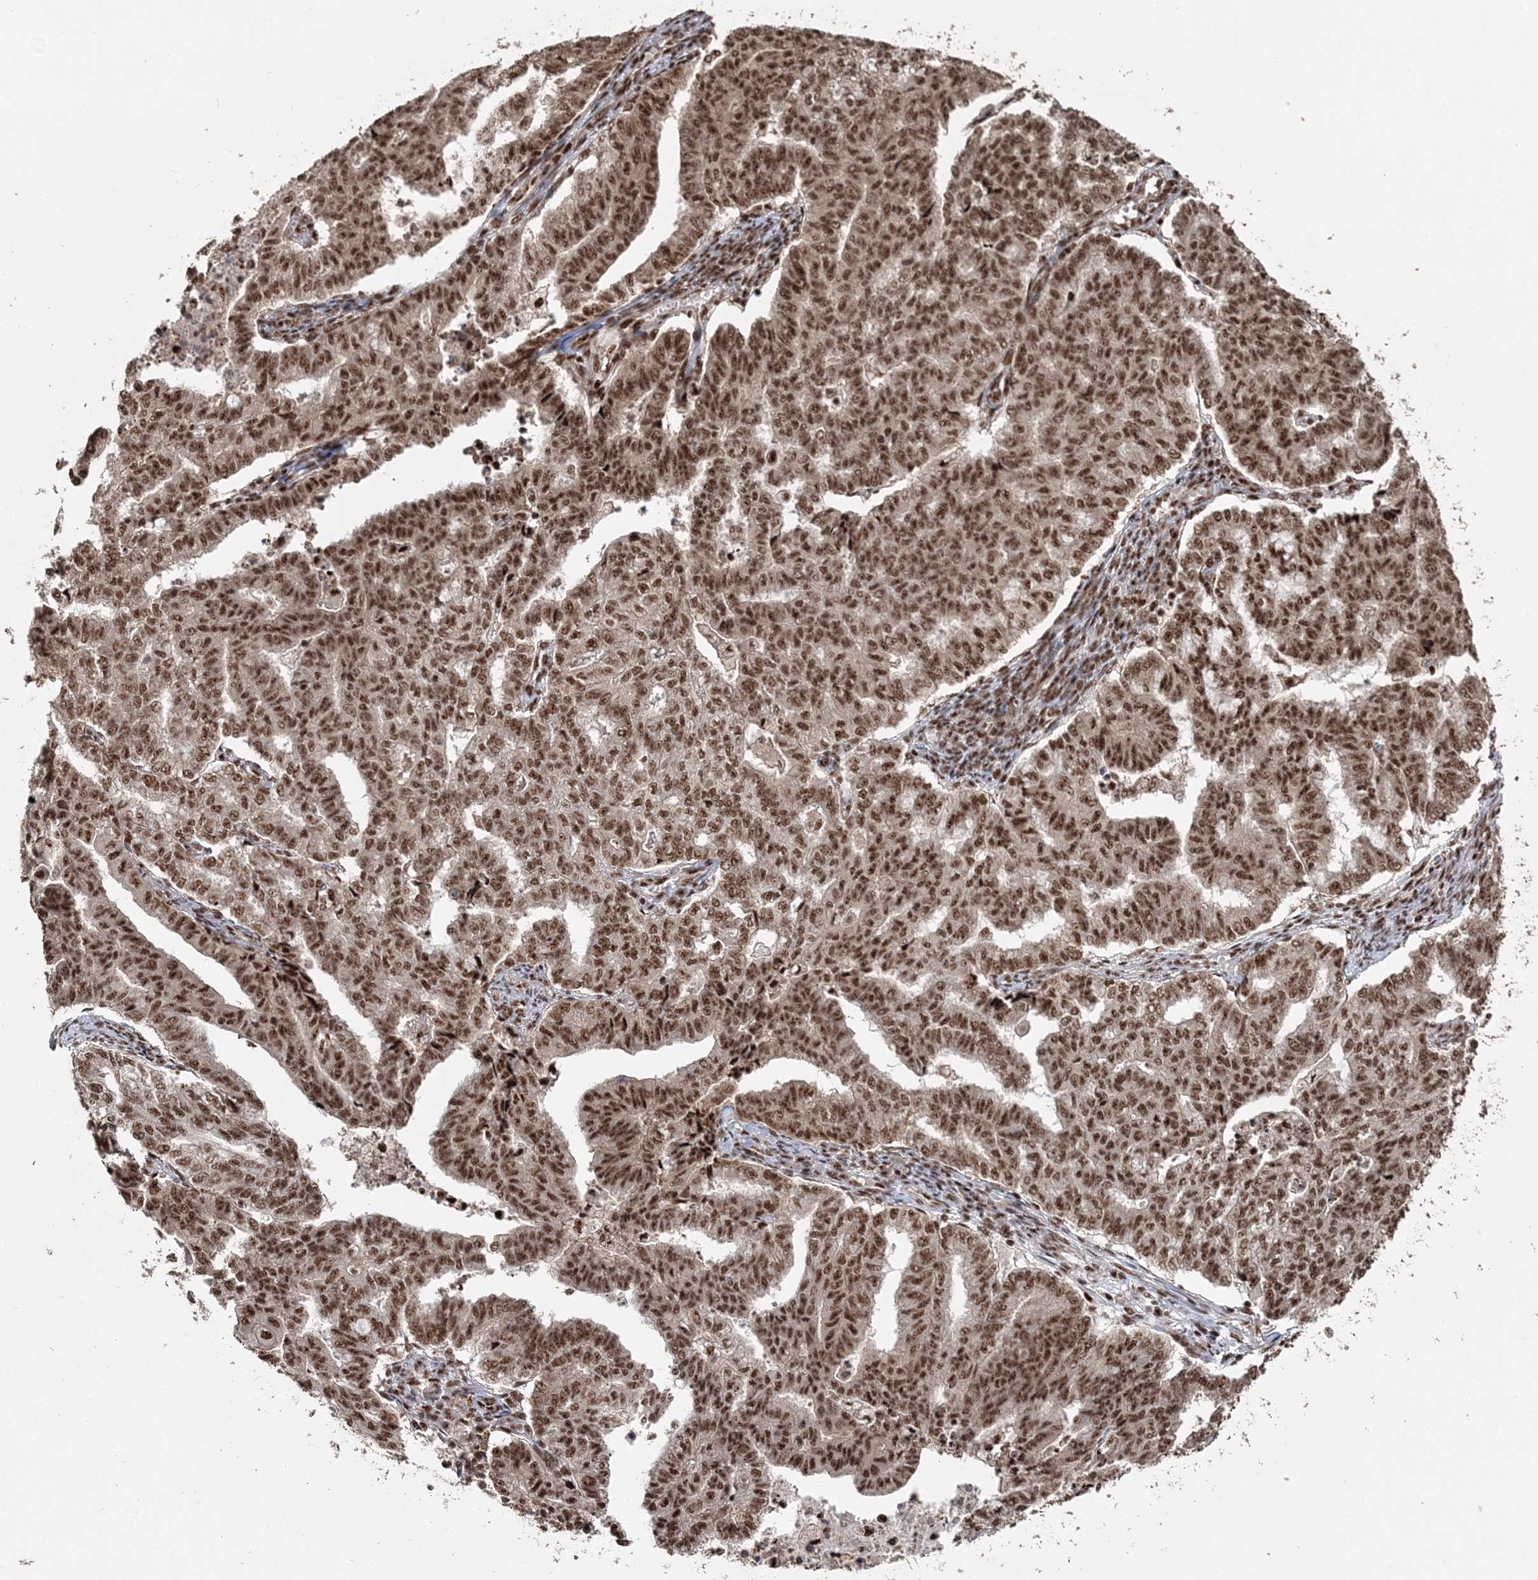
{"staining": {"intensity": "strong", "quantity": ">75%", "location": "nuclear"}, "tissue": "endometrial cancer", "cell_type": "Tumor cells", "image_type": "cancer", "snomed": [{"axis": "morphology", "description": "Adenocarcinoma, NOS"}, {"axis": "topography", "description": "Endometrium"}], "caption": "A micrograph showing strong nuclear expression in about >75% of tumor cells in adenocarcinoma (endometrial), as visualized by brown immunohistochemical staining.", "gene": "EXOSC8", "patient": {"sex": "female", "age": 79}}